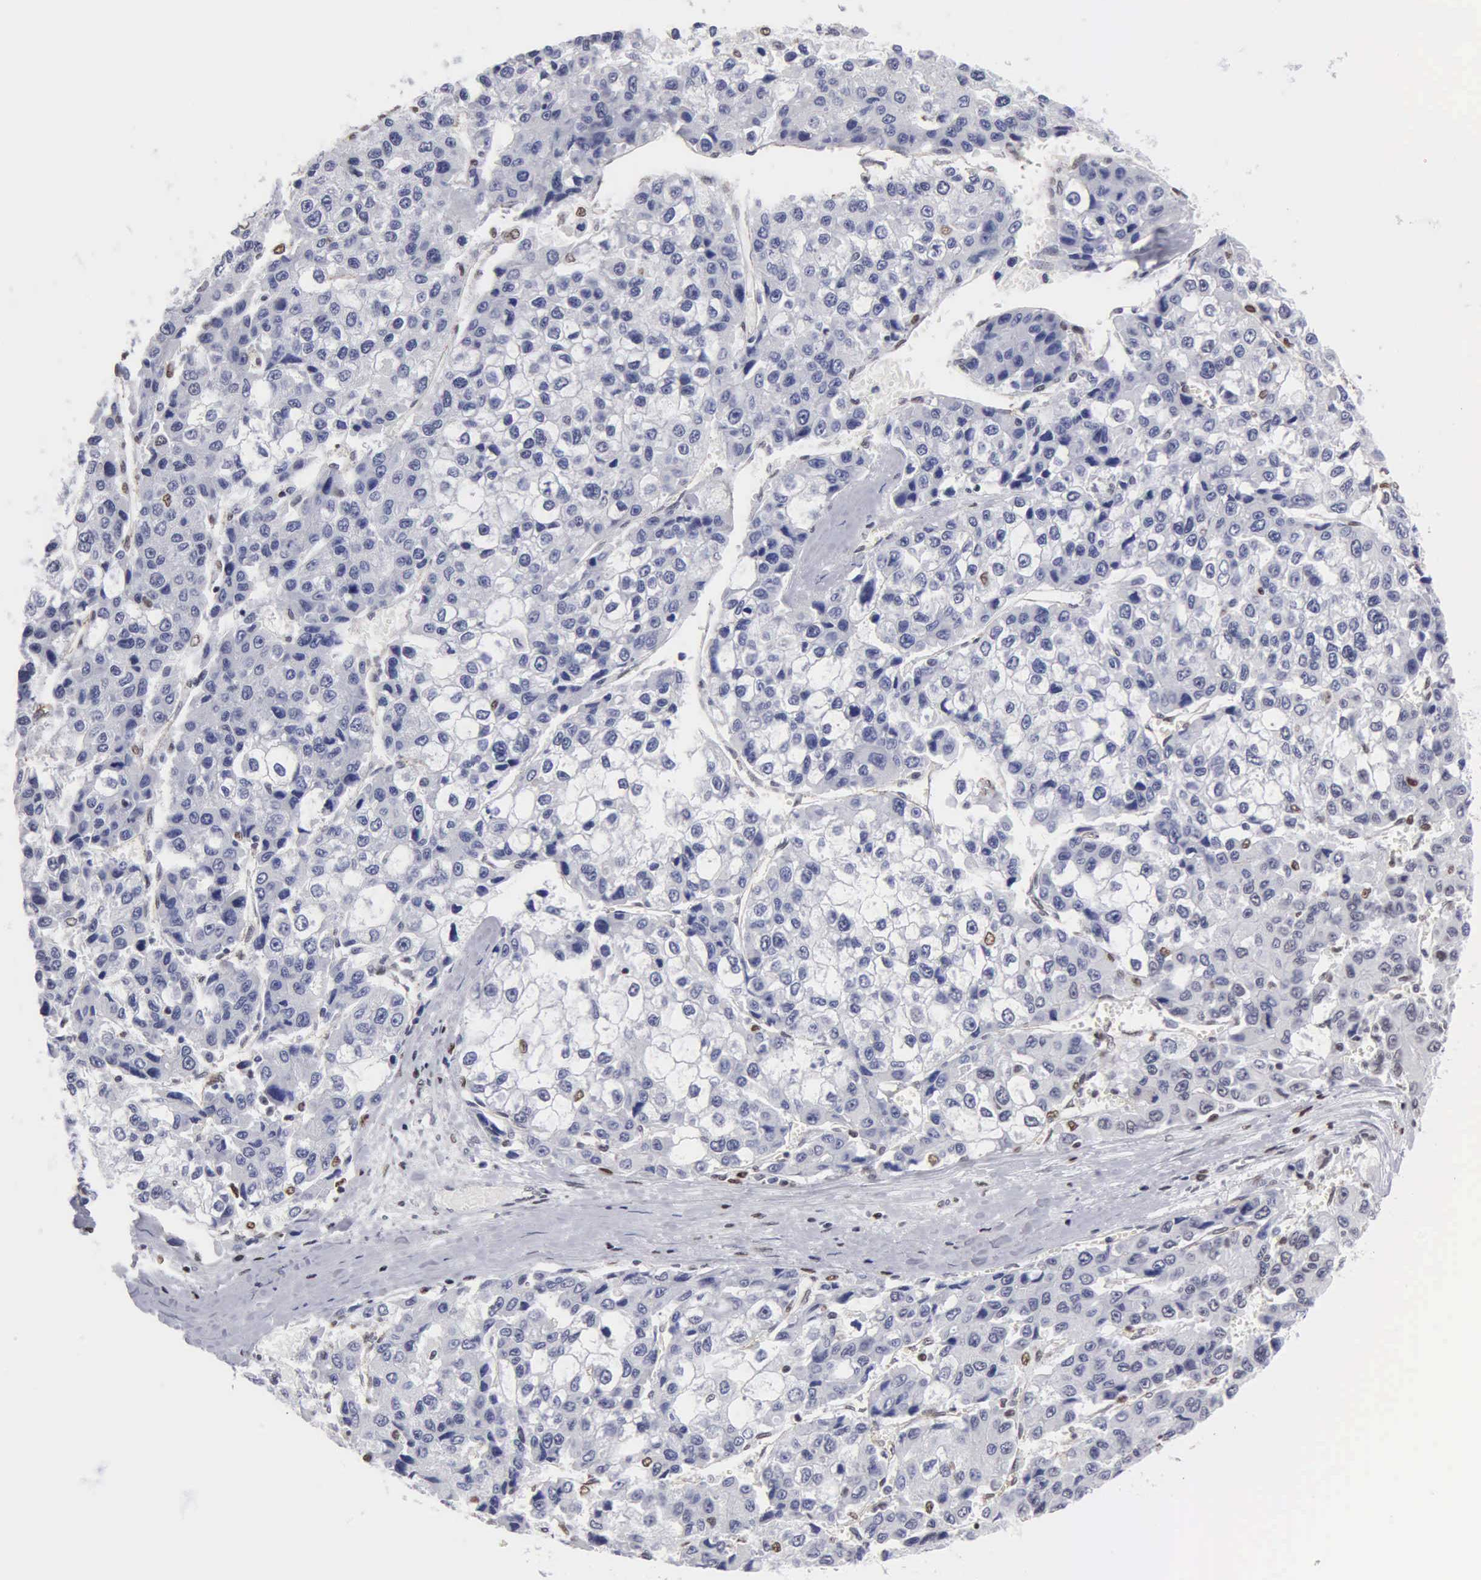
{"staining": {"intensity": "negative", "quantity": "none", "location": "none"}, "tissue": "liver cancer", "cell_type": "Tumor cells", "image_type": "cancer", "snomed": [{"axis": "morphology", "description": "Carcinoma, Hepatocellular, NOS"}, {"axis": "topography", "description": "Liver"}], "caption": "Human hepatocellular carcinoma (liver) stained for a protein using immunohistochemistry (IHC) displays no expression in tumor cells.", "gene": "CCNG1", "patient": {"sex": "female", "age": 66}}